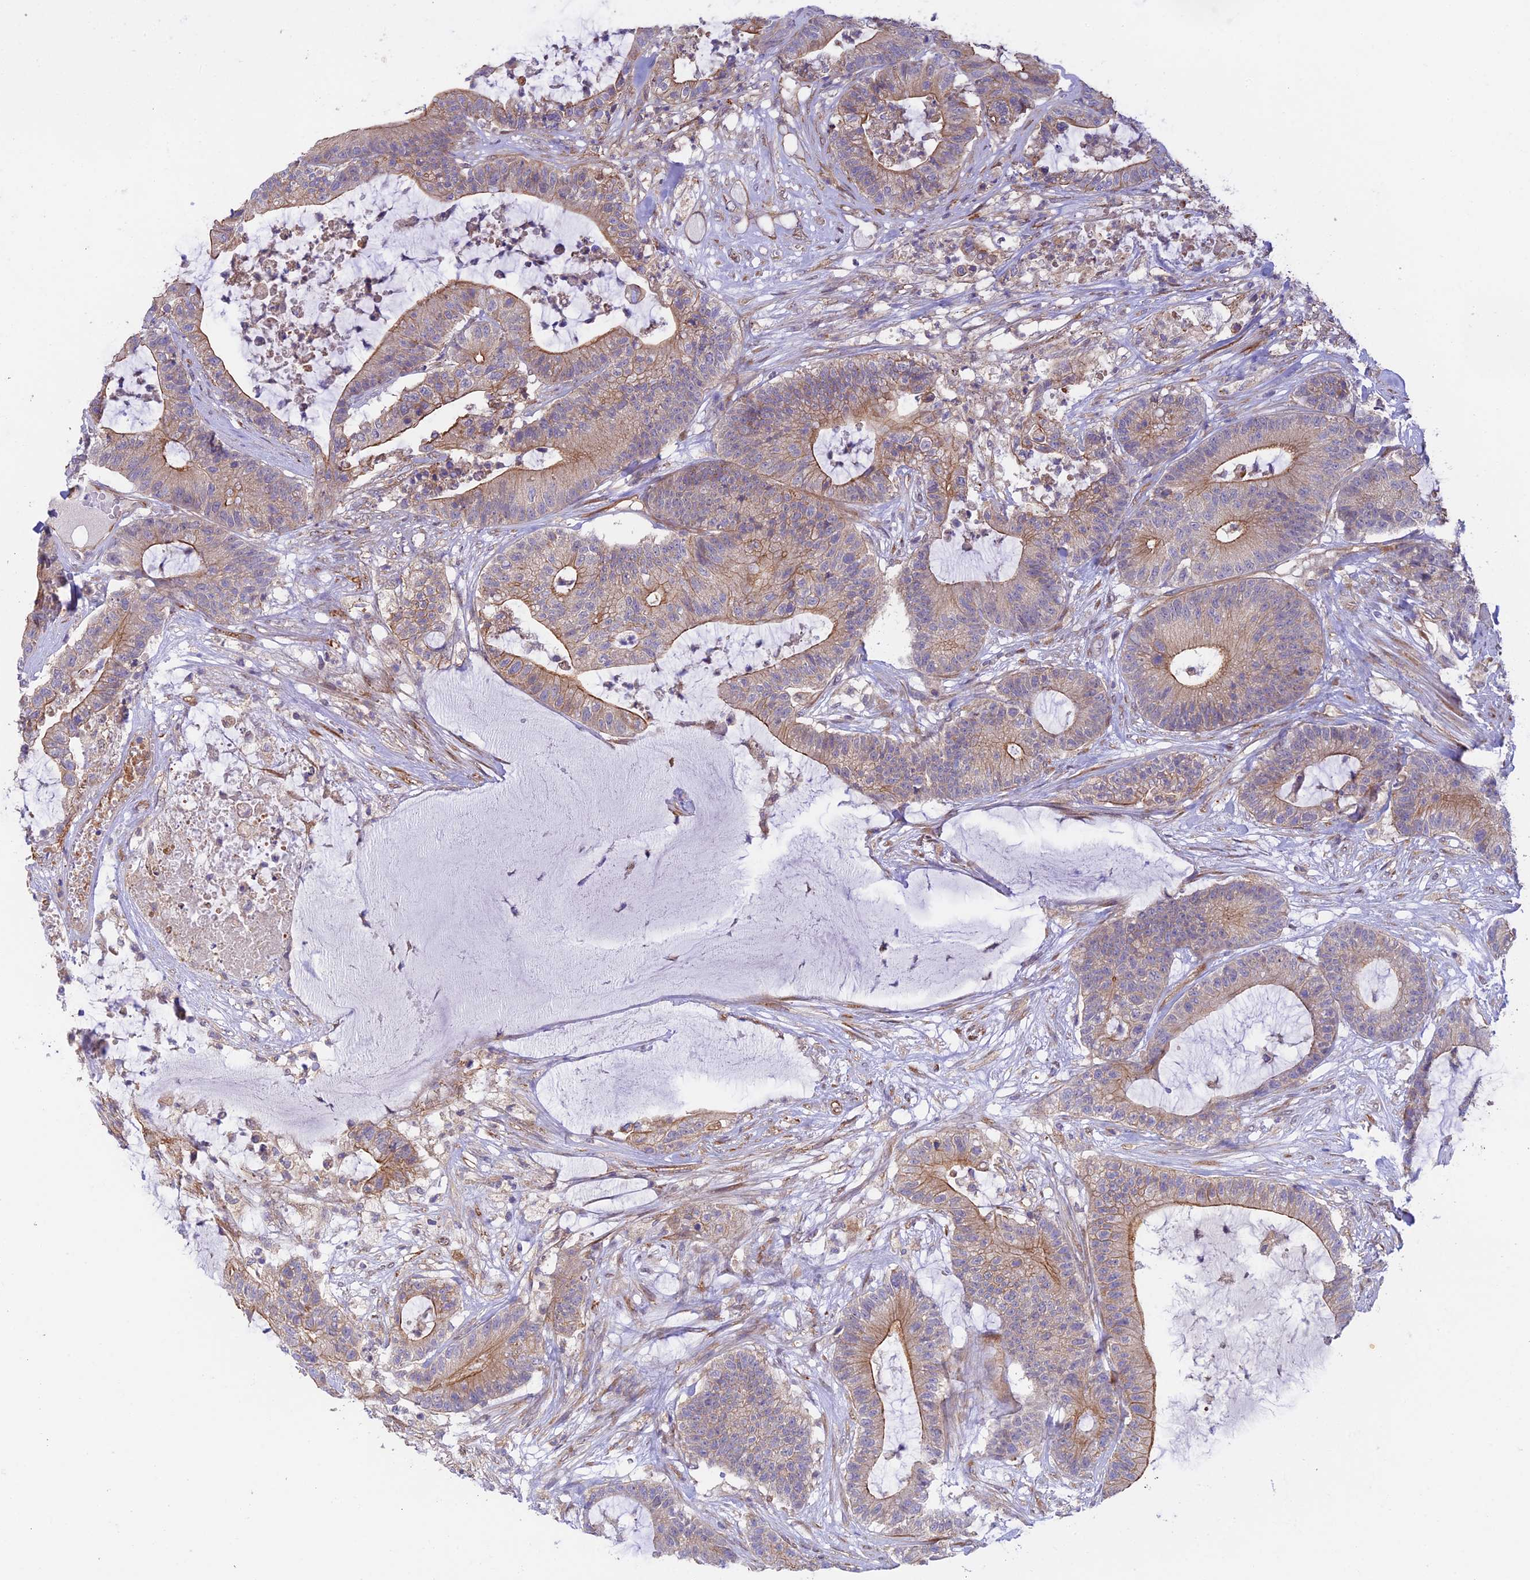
{"staining": {"intensity": "moderate", "quantity": "25%-75%", "location": "cytoplasmic/membranous"}, "tissue": "colorectal cancer", "cell_type": "Tumor cells", "image_type": "cancer", "snomed": [{"axis": "morphology", "description": "Adenocarcinoma, NOS"}, {"axis": "topography", "description": "Colon"}], "caption": "Moderate cytoplasmic/membranous expression is appreciated in approximately 25%-75% of tumor cells in adenocarcinoma (colorectal).", "gene": "MYO9A", "patient": {"sex": "female", "age": 84}}